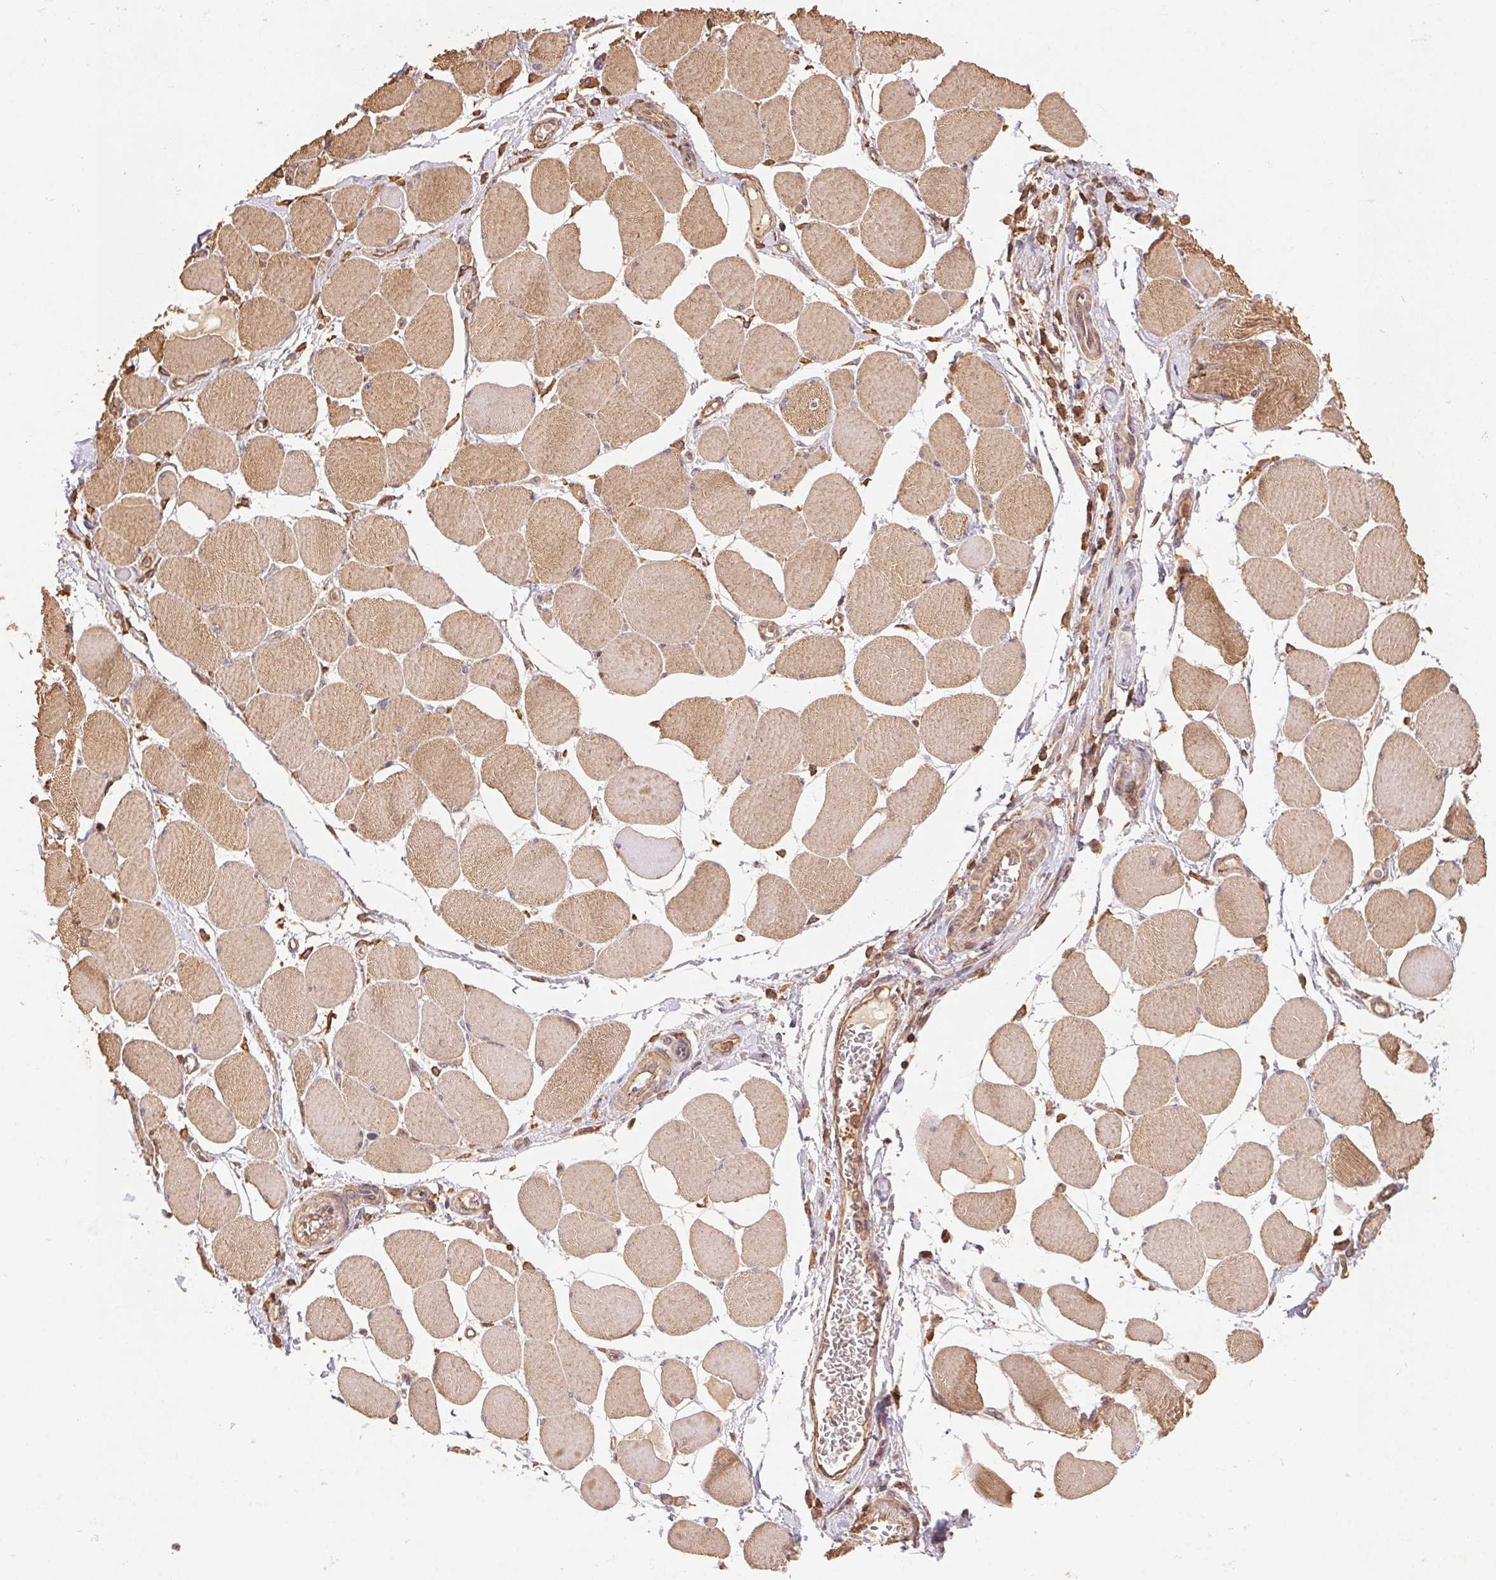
{"staining": {"intensity": "moderate", "quantity": ">75%", "location": "cytoplasmic/membranous"}, "tissue": "skeletal muscle", "cell_type": "Myocytes", "image_type": "normal", "snomed": [{"axis": "morphology", "description": "Normal tissue, NOS"}, {"axis": "topography", "description": "Skeletal muscle"}], "caption": "Protein analysis of unremarkable skeletal muscle displays moderate cytoplasmic/membranous positivity in about >75% of myocytes.", "gene": "ATG10", "patient": {"sex": "female", "age": 75}}